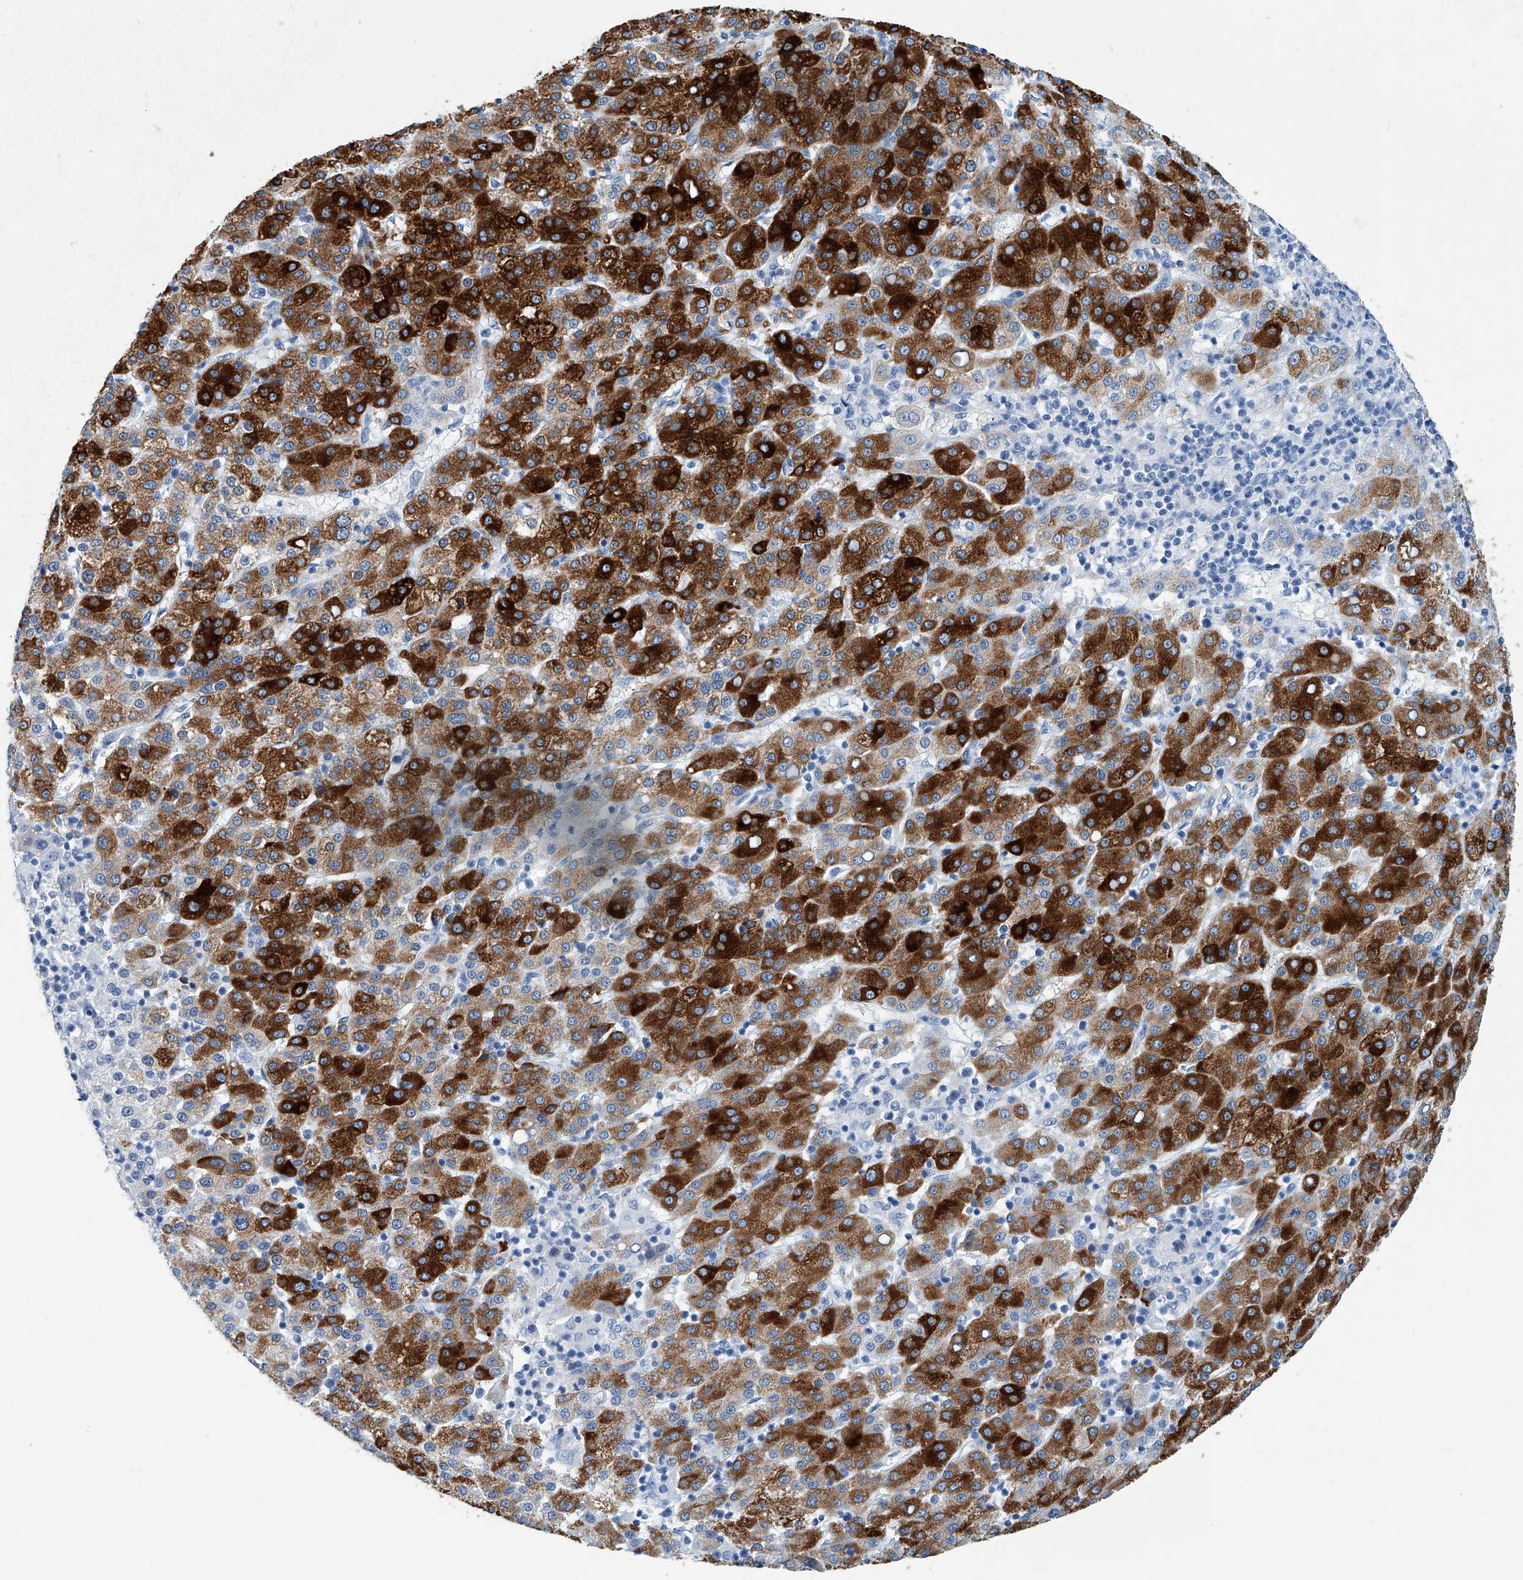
{"staining": {"intensity": "strong", "quantity": ">75%", "location": "cytoplasmic/membranous"}, "tissue": "liver cancer", "cell_type": "Tumor cells", "image_type": "cancer", "snomed": [{"axis": "morphology", "description": "Carcinoma, Hepatocellular, NOS"}, {"axis": "topography", "description": "Liver"}], "caption": "A histopathology image showing strong cytoplasmic/membranous staining in approximately >75% of tumor cells in liver hepatocellular carcinoma, as visualized by brown immunohistochemical staining.", "gene": "CYP2A7", "patient": {"sex": "female", "age": 58}}